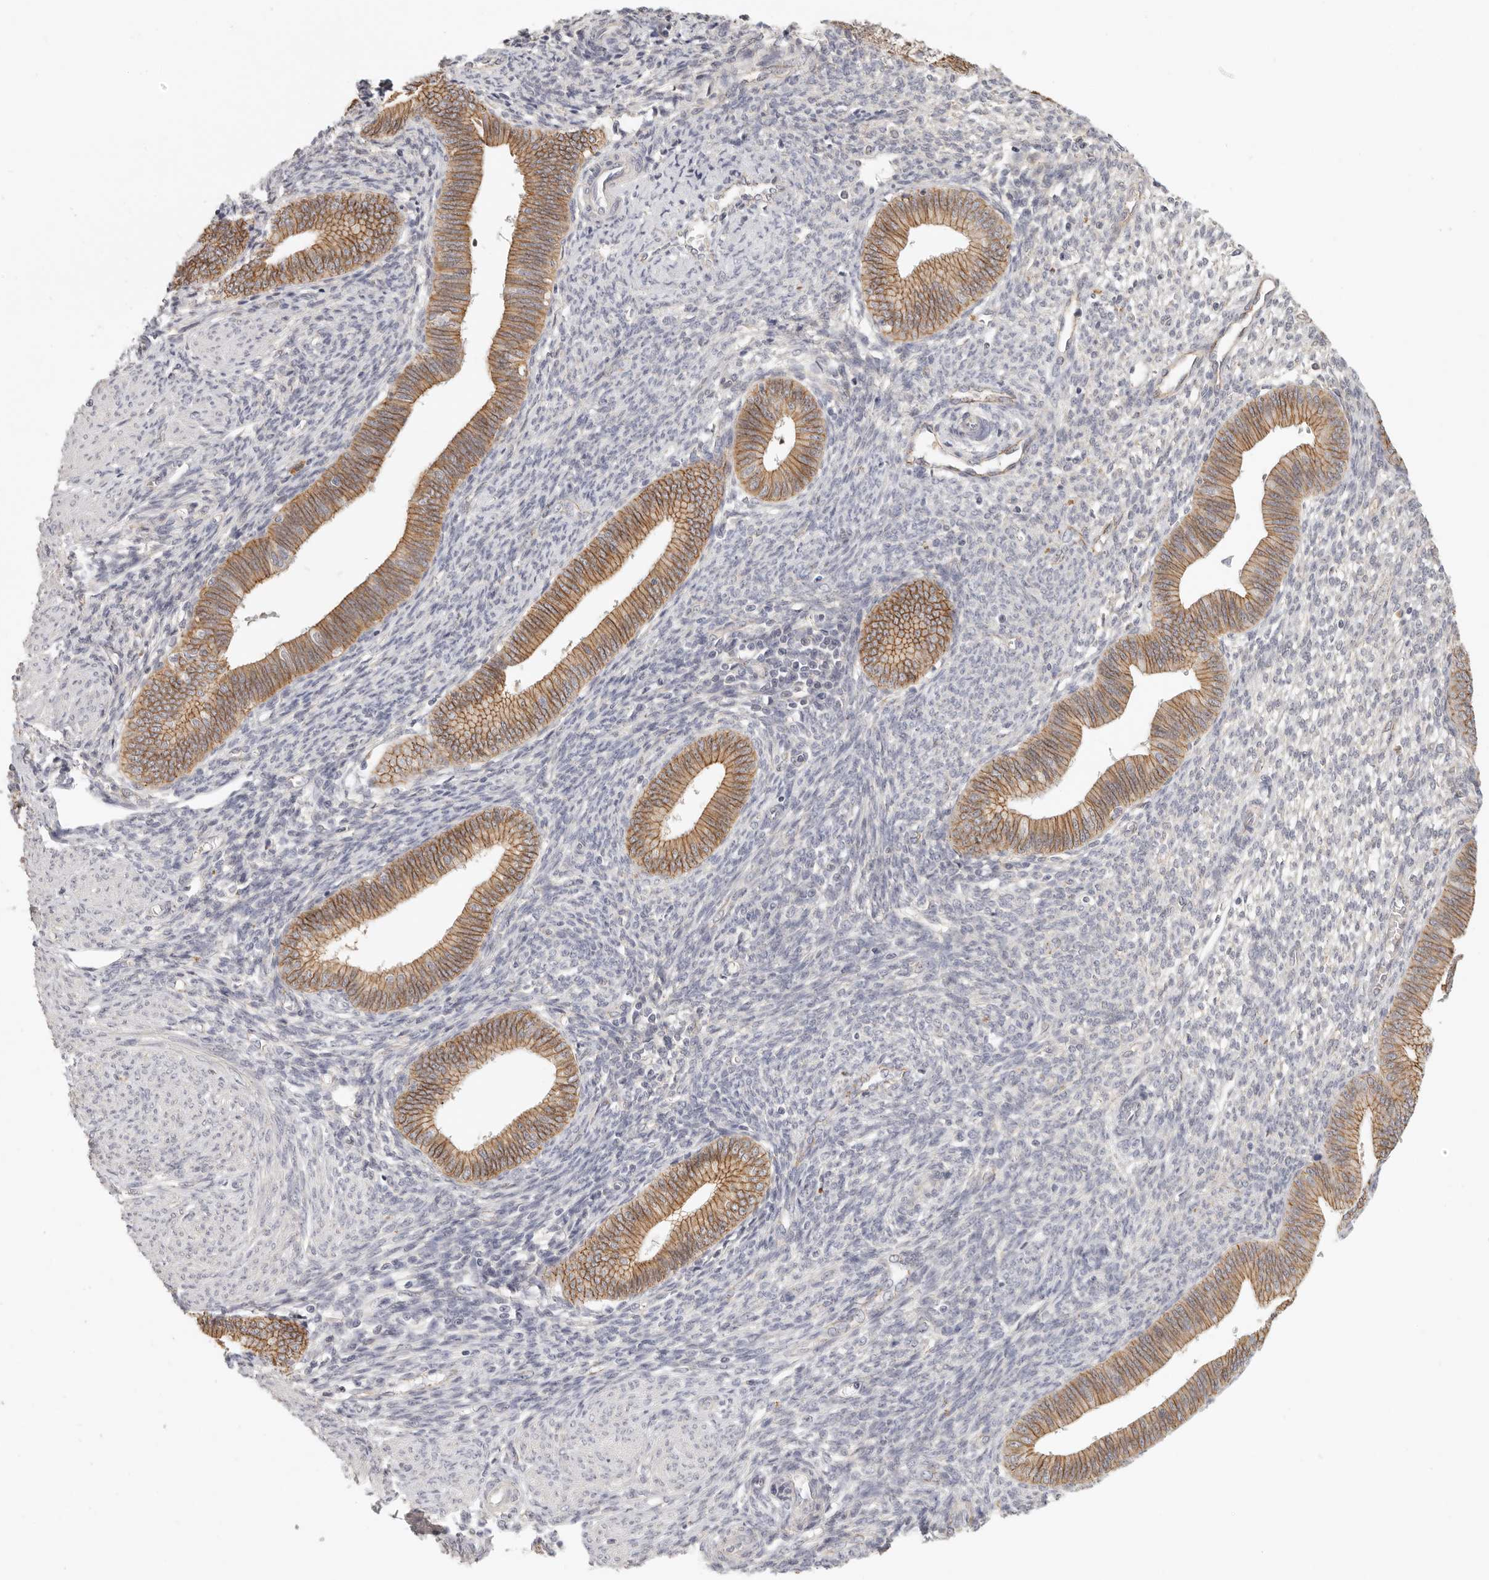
{"staining": {"intensity": "negative", "quantity": "none", "location": "none"}, "tissue": "endometrium", "cell_type": "Cells in endometrial stroma", "image_type": "normal", "snomed": [{"axis": "morphology", "description": "Normal tissue, NOS"}, {"axis": "topography", "description": "Endometrium"}], "caption": "This is an IHC histopathology image of normal endometrium. There is no expression in cells in endometrial stroma.", "gene": "ANXA9", "patient": {"sex": "female", "age": 46}}